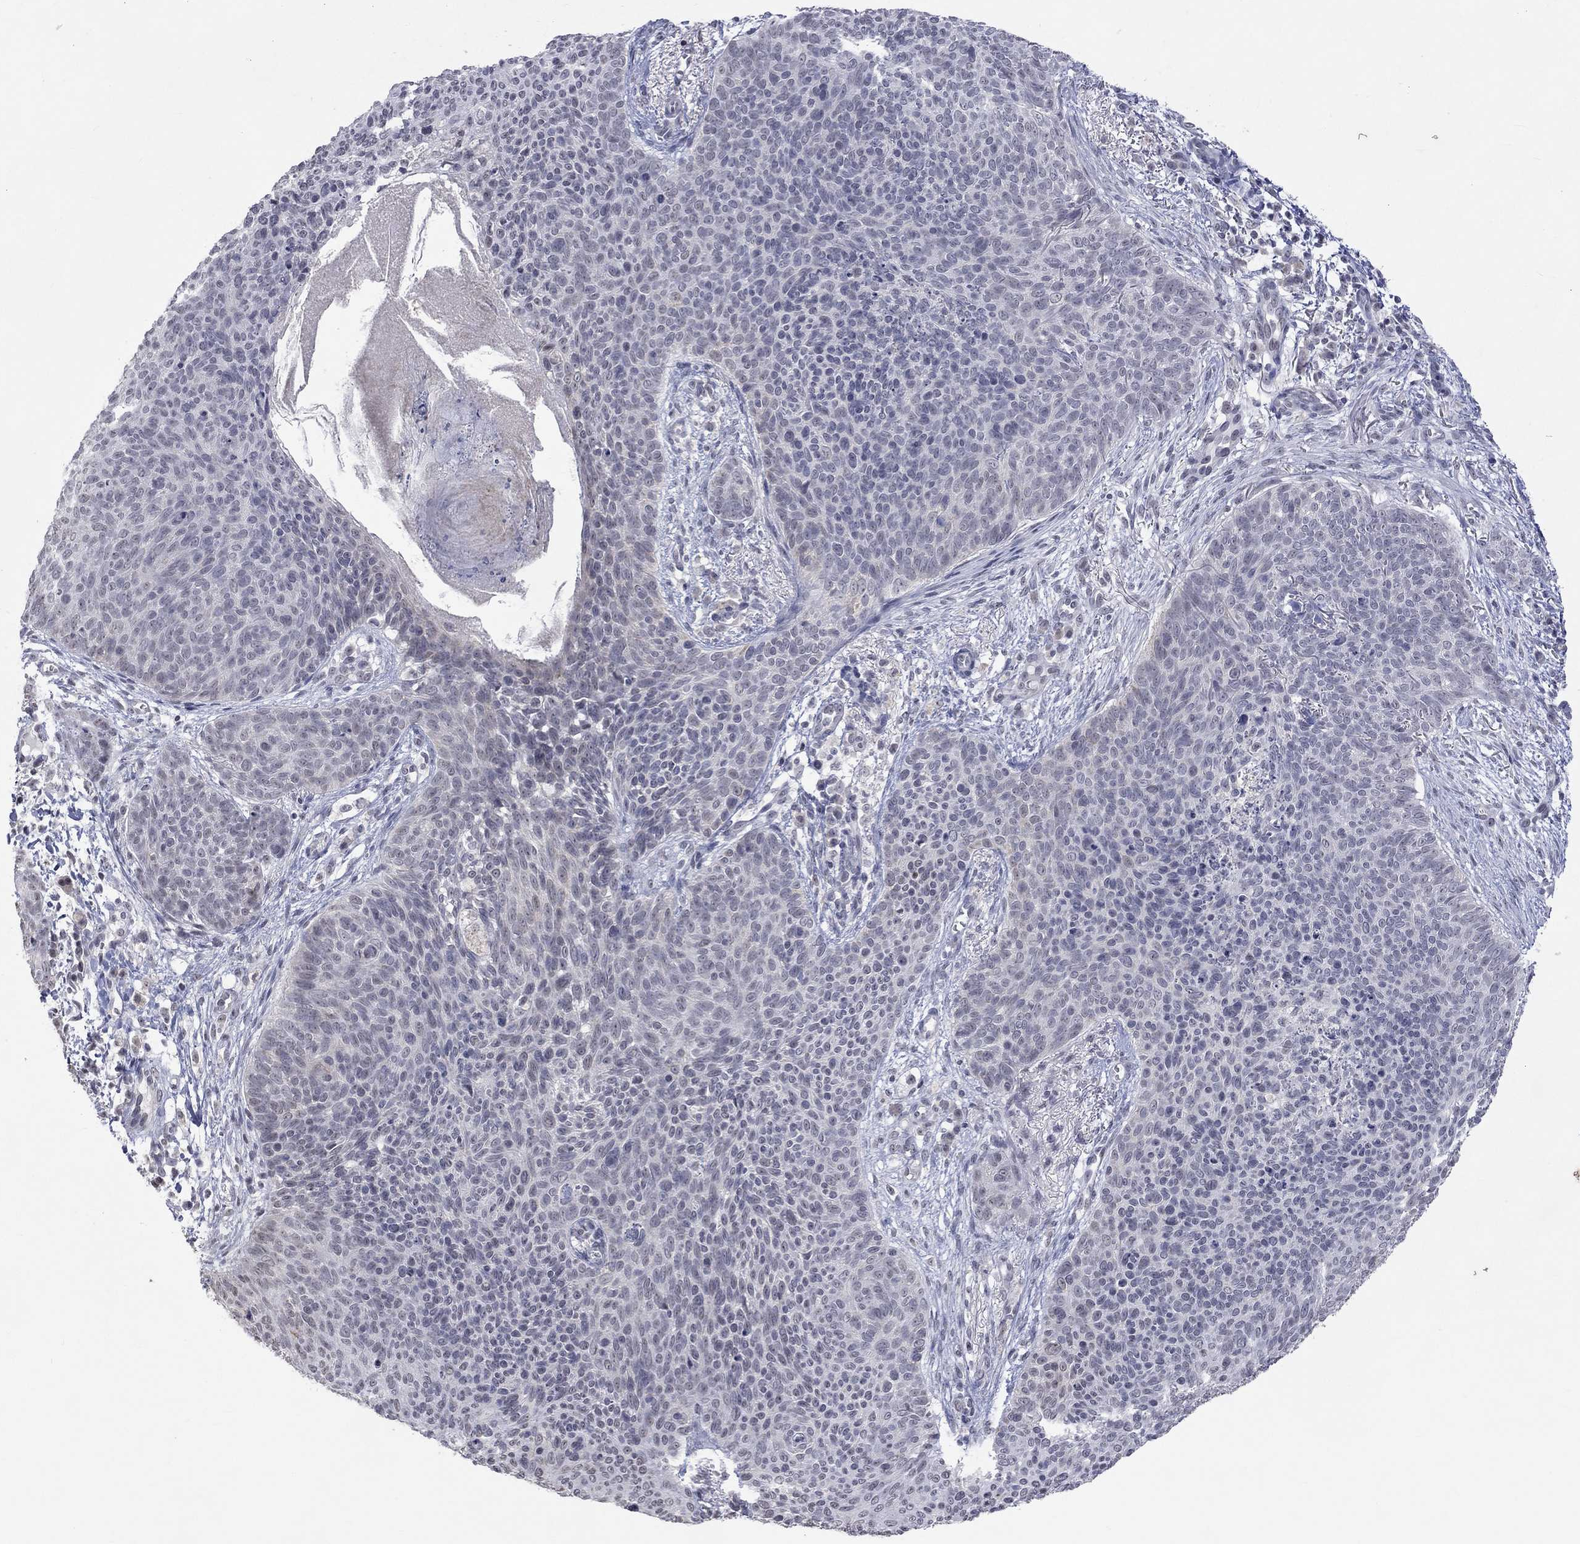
{"staining": {"intensity": "negative", "quantity": "none", "location": "none"}, "tissue": "skin cancer", "cell_type": "Tumor cells", "image_type": "cancer", "snomed": [{"axis": "morphology", "description": "Basal cell carcinoma"}, {"axis": "topography", "description": "Skin"}], "caption": "IHC image of neoplastic tissue: skin cancer stained with DAB exhibits no significant protein positivity in tumor cells. (DAB (3,3'-diaminobenzidine) immunohistochemistry (IHC) visualized using brightfield microscopy, high magnification).", "gene": "TMEM143", "patient": {"sex": "male", "age": 64}}